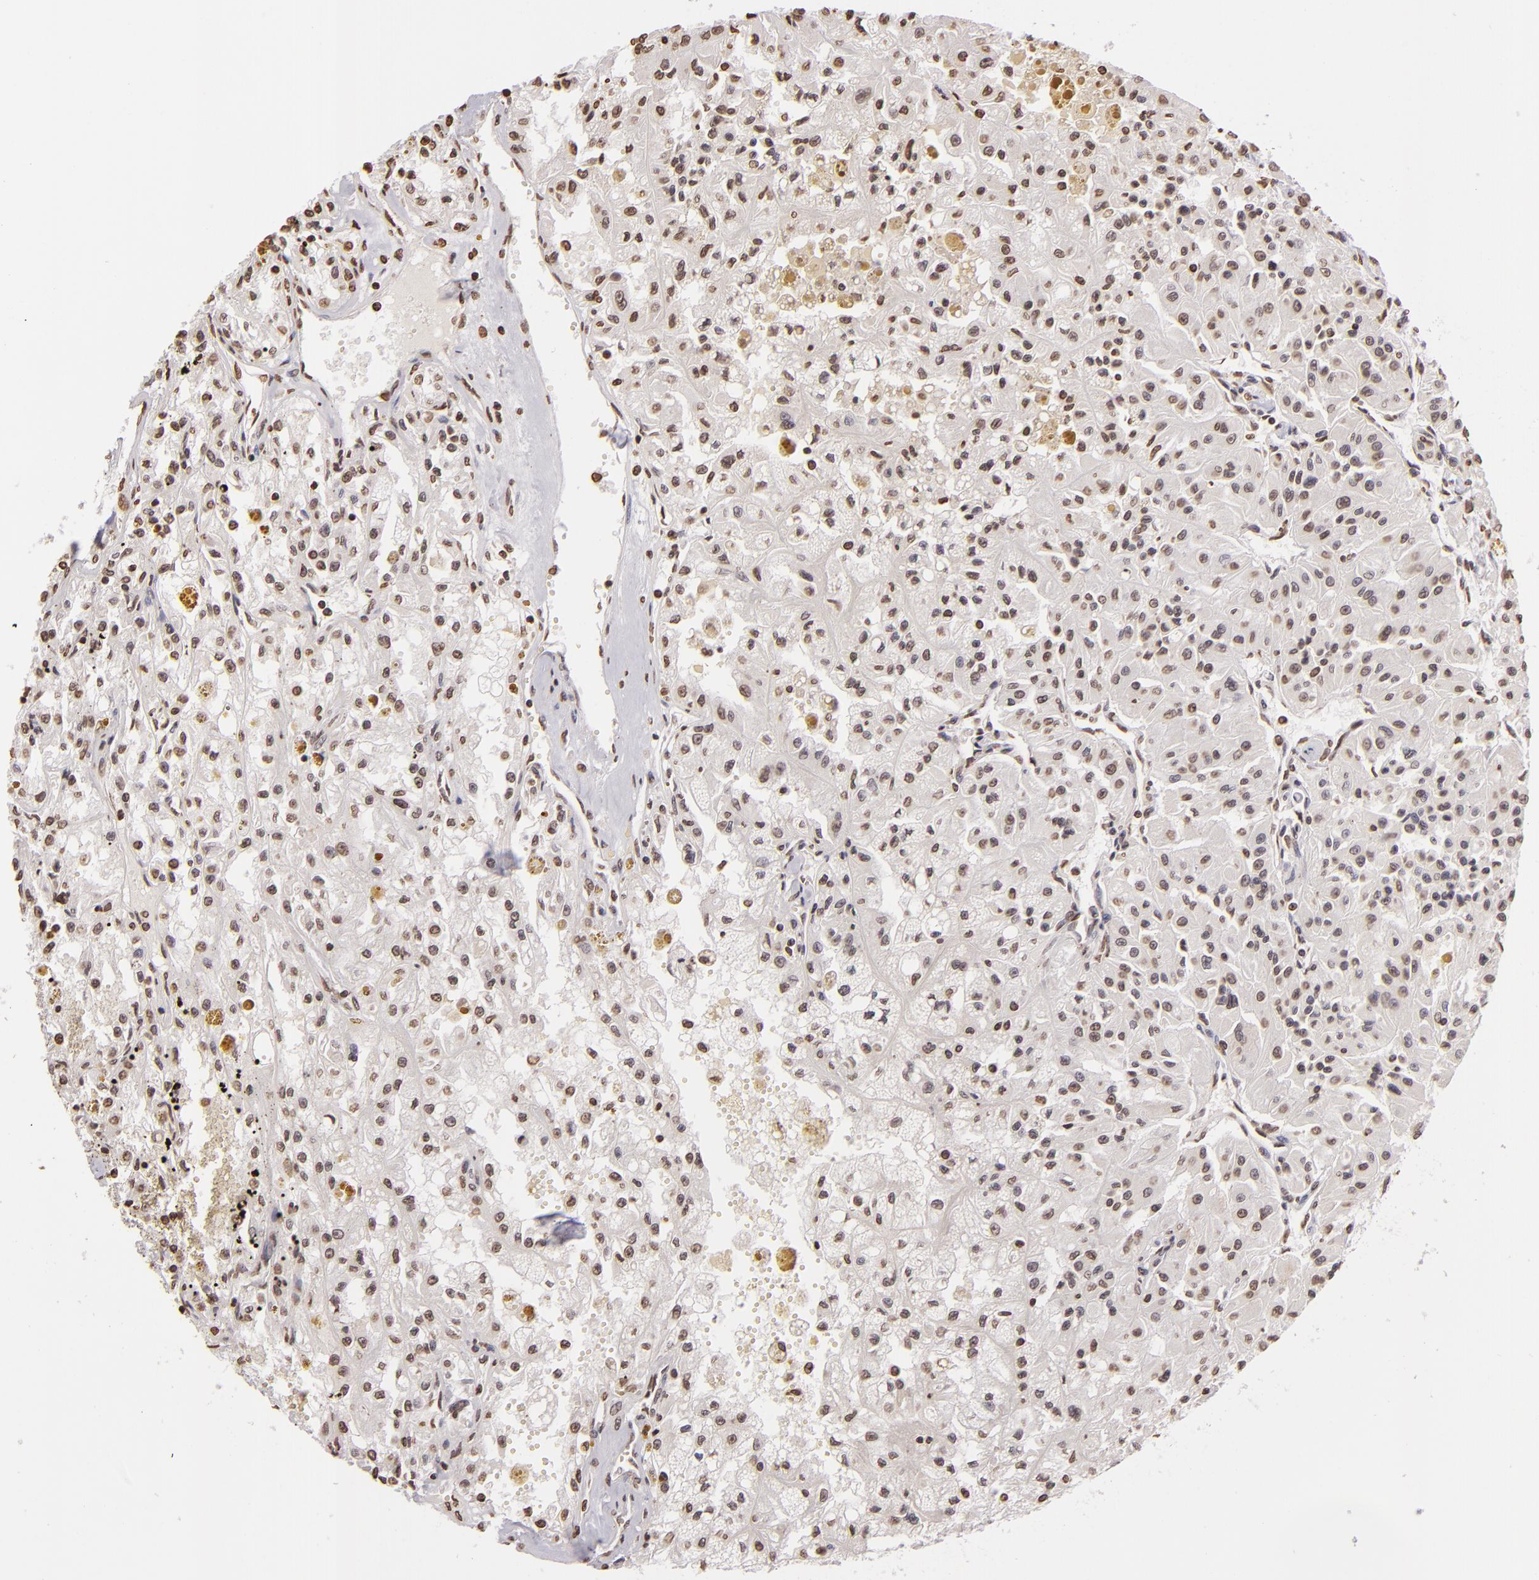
{"staining": {"intensity": "moderate", "quantity": "25%-75%", "location": "nuclear"}, "tissue": "renal cancer", "cell_type": "Tumor cells", "image_type": "cancer", "snomed": [{"axis": "morphology", "description": "Adenocarcinoma, NOS"}, {"axis": "topography", "description": "Kidney"}], "caption": "Immunohistochemical staining of renal cancer (adenocarcinoma) exhibits medium levels of moderate nuclear protein staining in approximately 25%-75% of tumor cells.", "gene": "THRB", "patient": {"sex": "male", "age": 78}}